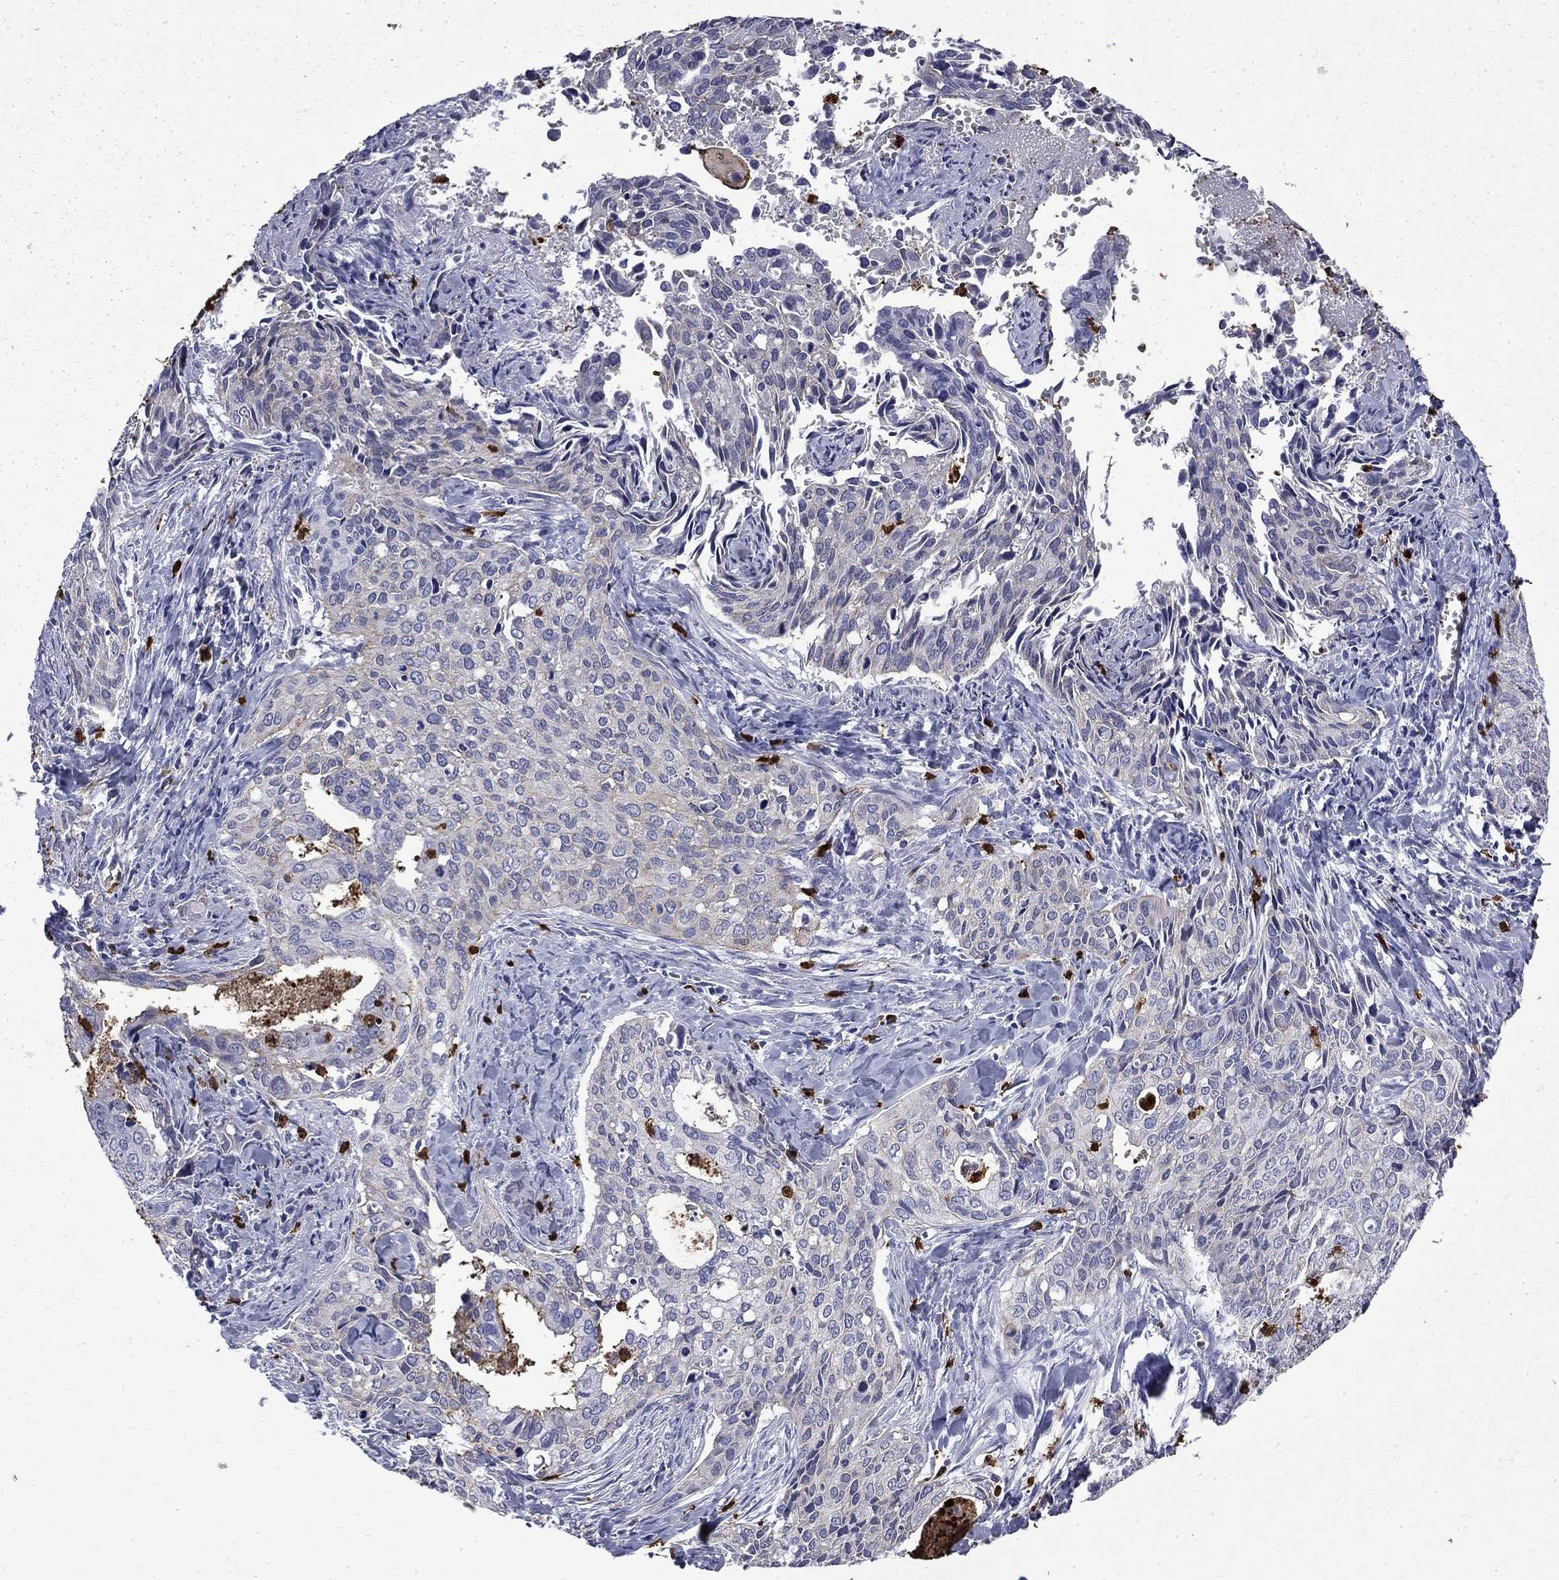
{"staining": {"intensity": "negative", "quantity": "none", "location": "none"}, "tissue": "cervical cancer", "cell_type": "Tumor cells", "image_type": "cancer", "snomed": [{"axis": "morphology", "description": "Squamous cell carcinoma, NOS"}, {"axis": "topography", "description": "Cervix"}], "caption": "Immunohistochemistry image of cervical cancer stained for a protein (brown), which demonstrates no expression in tumor cells. (Immunohistochemistry (ihc), brightfield microscopy, high magnification).", "gene": "TRIM29", "patient": {"sex": "female", "age": 29}}